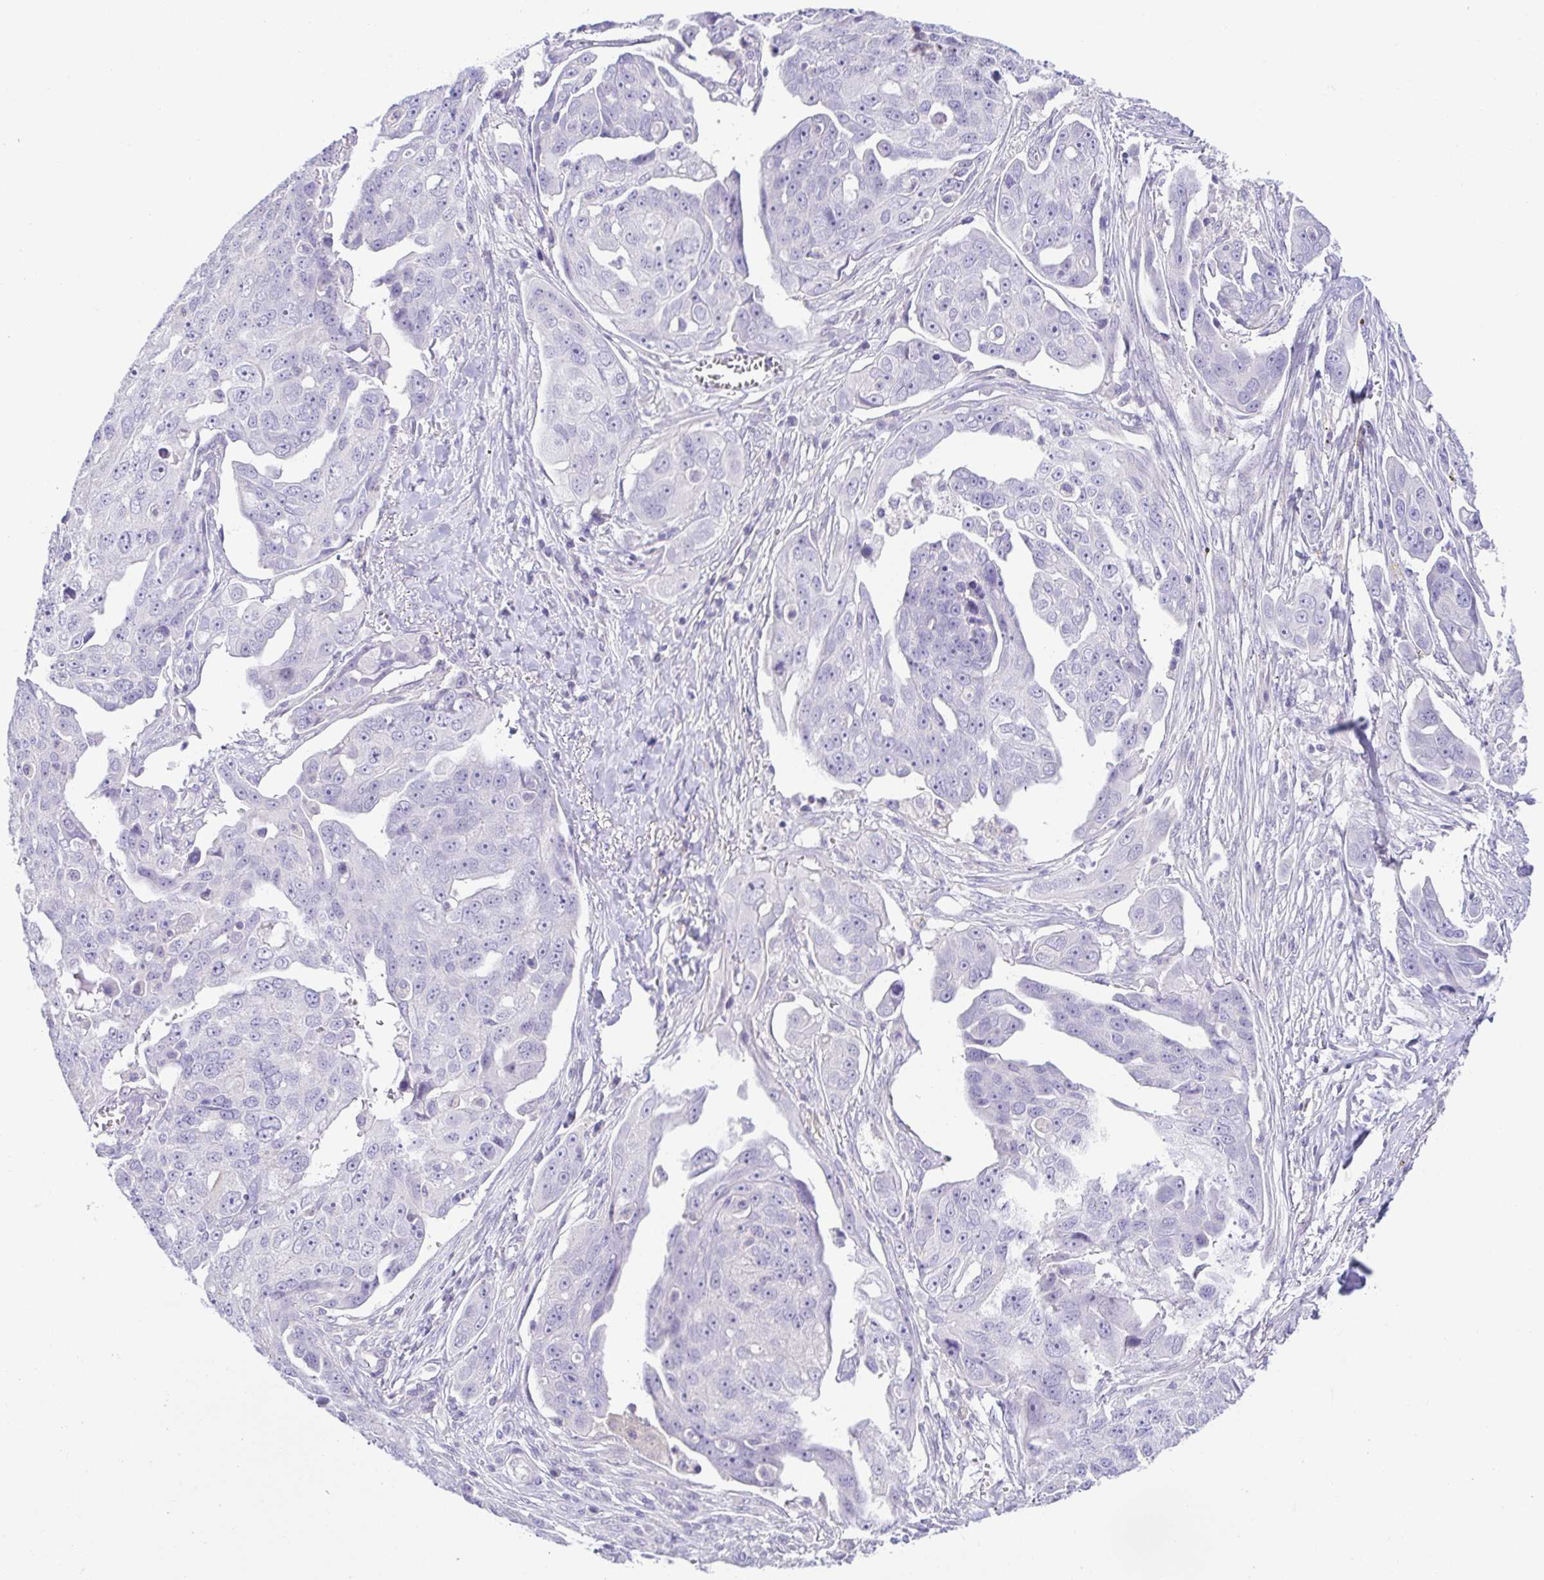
{"staining": {"intensity": "negative", "quantity": "none", "location": "none"}, "tissue": "ovarian cancer", "cell_type": "Tumor cells", "image_type": "cancer", "snomed": [{"axis": "morphology", "description": "Carcinoma, endometroid"}, {"axis": "topography", "description": "Ovary"}], "caption": "A high-resolution photomicrograph shows immunohistochemistry staining of ovarian cancer (endometroid carcinoma), which displays no significant positivity in tumor cells.", "gene": "KRTDAP", "patient": {"sex": "female", "age": 70}}